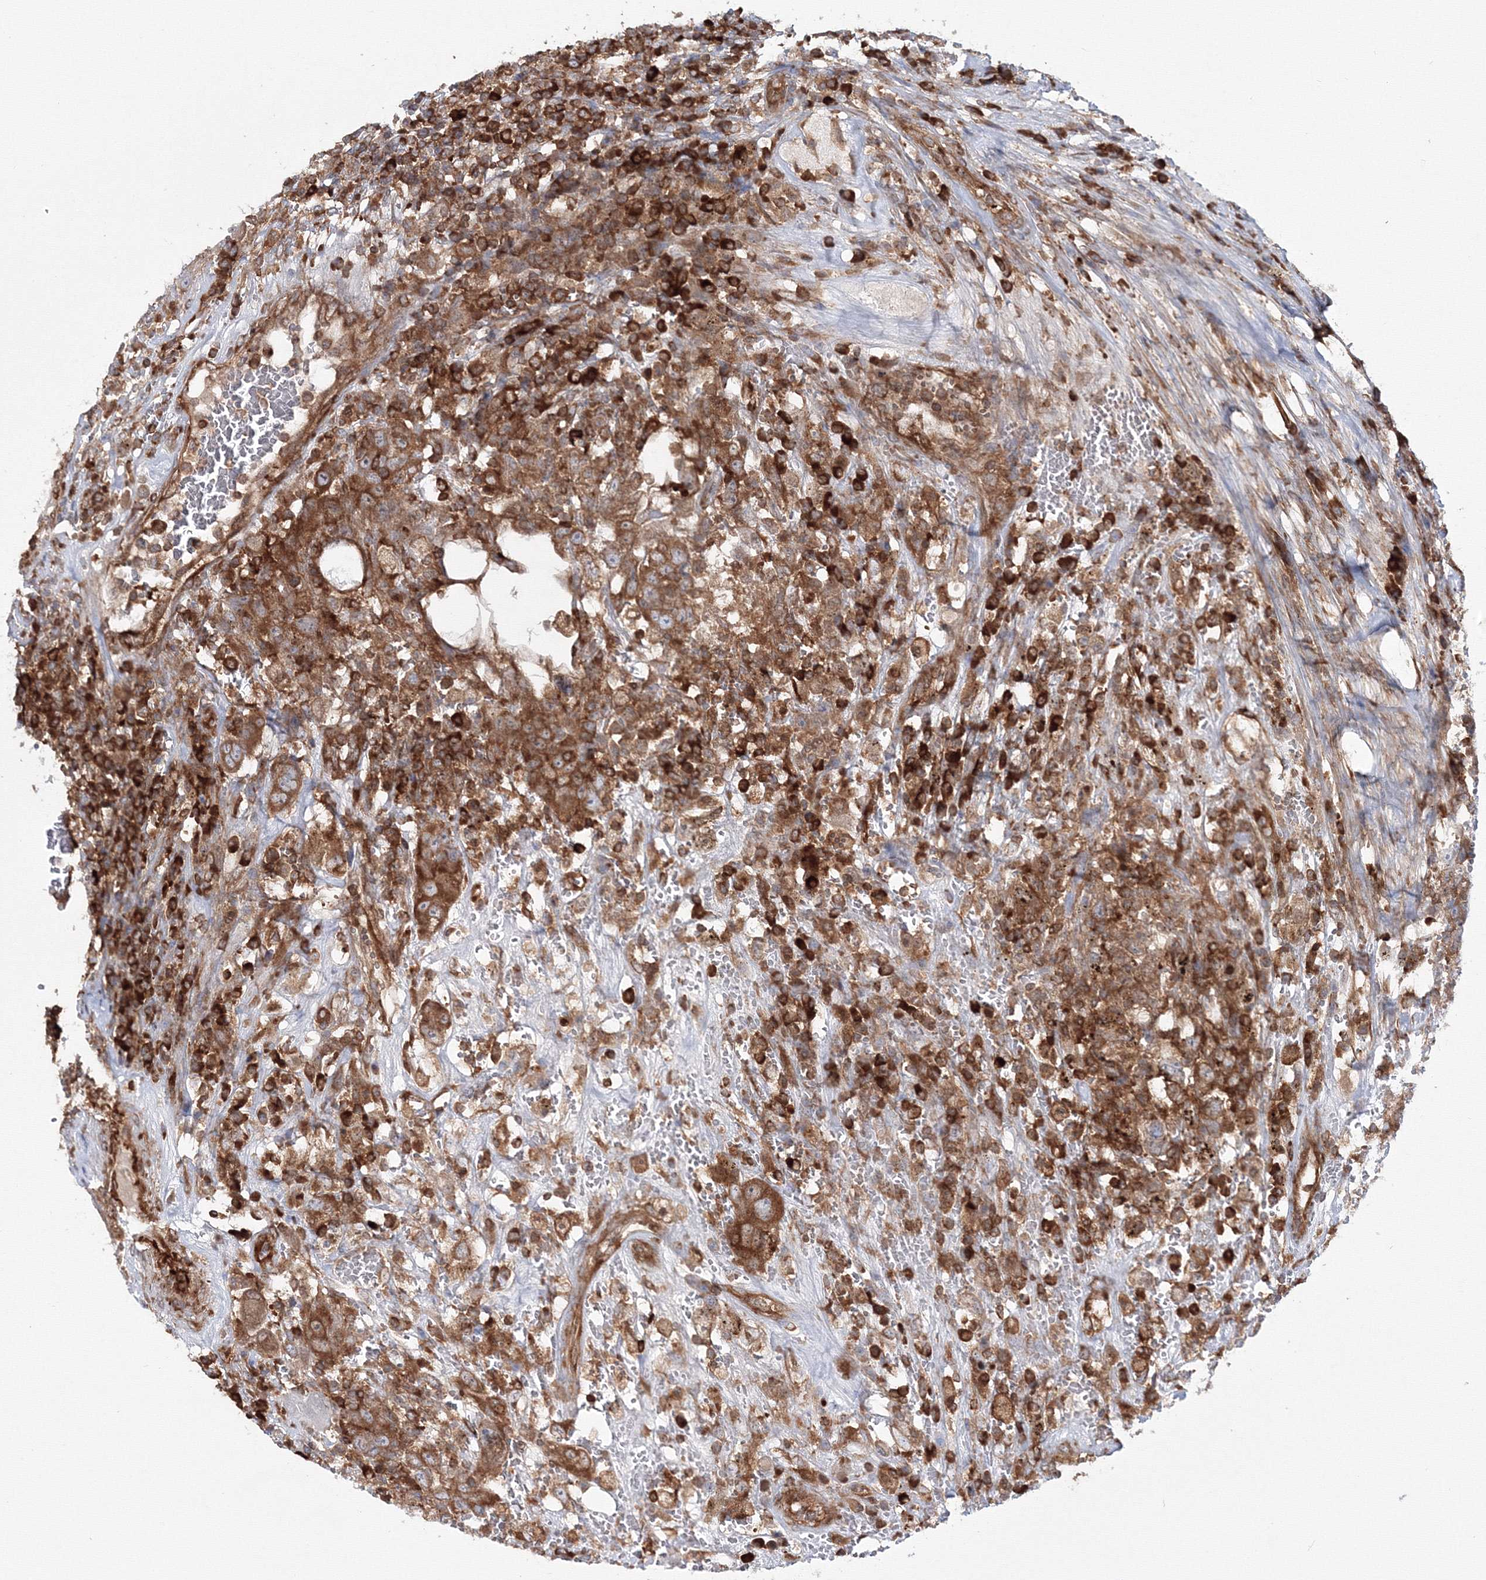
{"staining": {"intensity": "moderate", "quantity": ">75%", "location": "cytoplasmic/membranous"}, "tissue": "testis cancer", "cell_type": "Tumor cells", "image_type": "cancer", "snomed": [{"axis": "morphology", "description": "Carcinoma, Embryonal, NOS"}, {"axis": "topography", "description": "Testis"}], "caption": "Protein expression analysis of human embryonal carcinoma (testis) reveals moderate cytoplasmic/membranous positivity in approximately >75% of tumor cells. The staining is performed using DAB brown chromogen to label protein expression. The nuclei are counter-stained blue using hematoxylin.", "gene": "HARS1", "patient": {"sex": "male", "age": 26}}